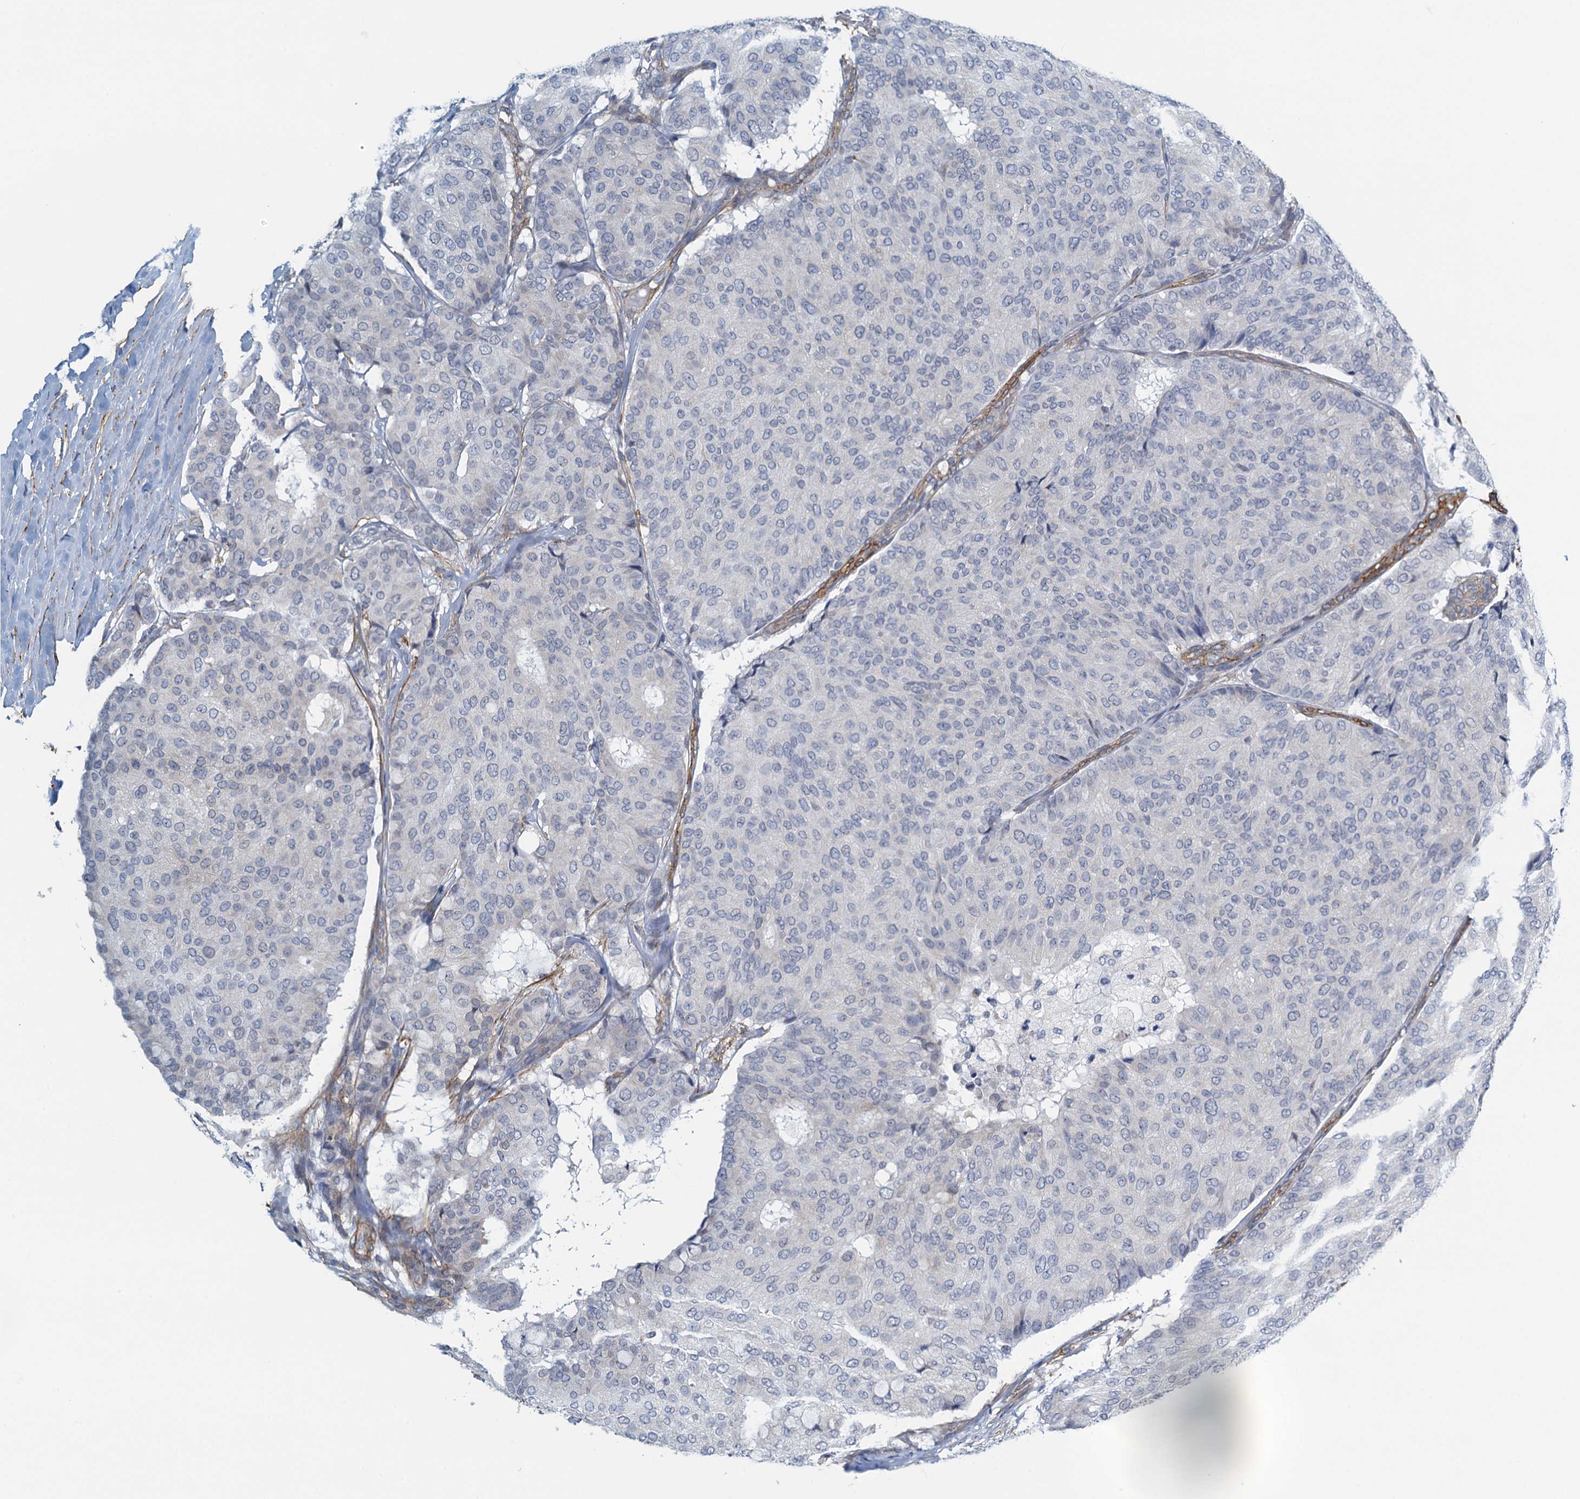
{"staining": {"intensity": "negative", "quantity": "none", "location": "none"}, "tissue": "breast cancer", "cell_type": "Tumor cells", "image_type": "cancer", "snomed": [{"axis": "morphology", "description": "Duct carcinoma"}, {"axis": "topography", "description": "Breast"}], "caption": "A high-resolution photomicrograph shows immunohistochemistry (IHC) staining of breast invasive ductal carcinoma, which exhibits no significant staining in tumor cells.", "gene": "ALG2", "patient": {"sex": "female", "age": 75}}